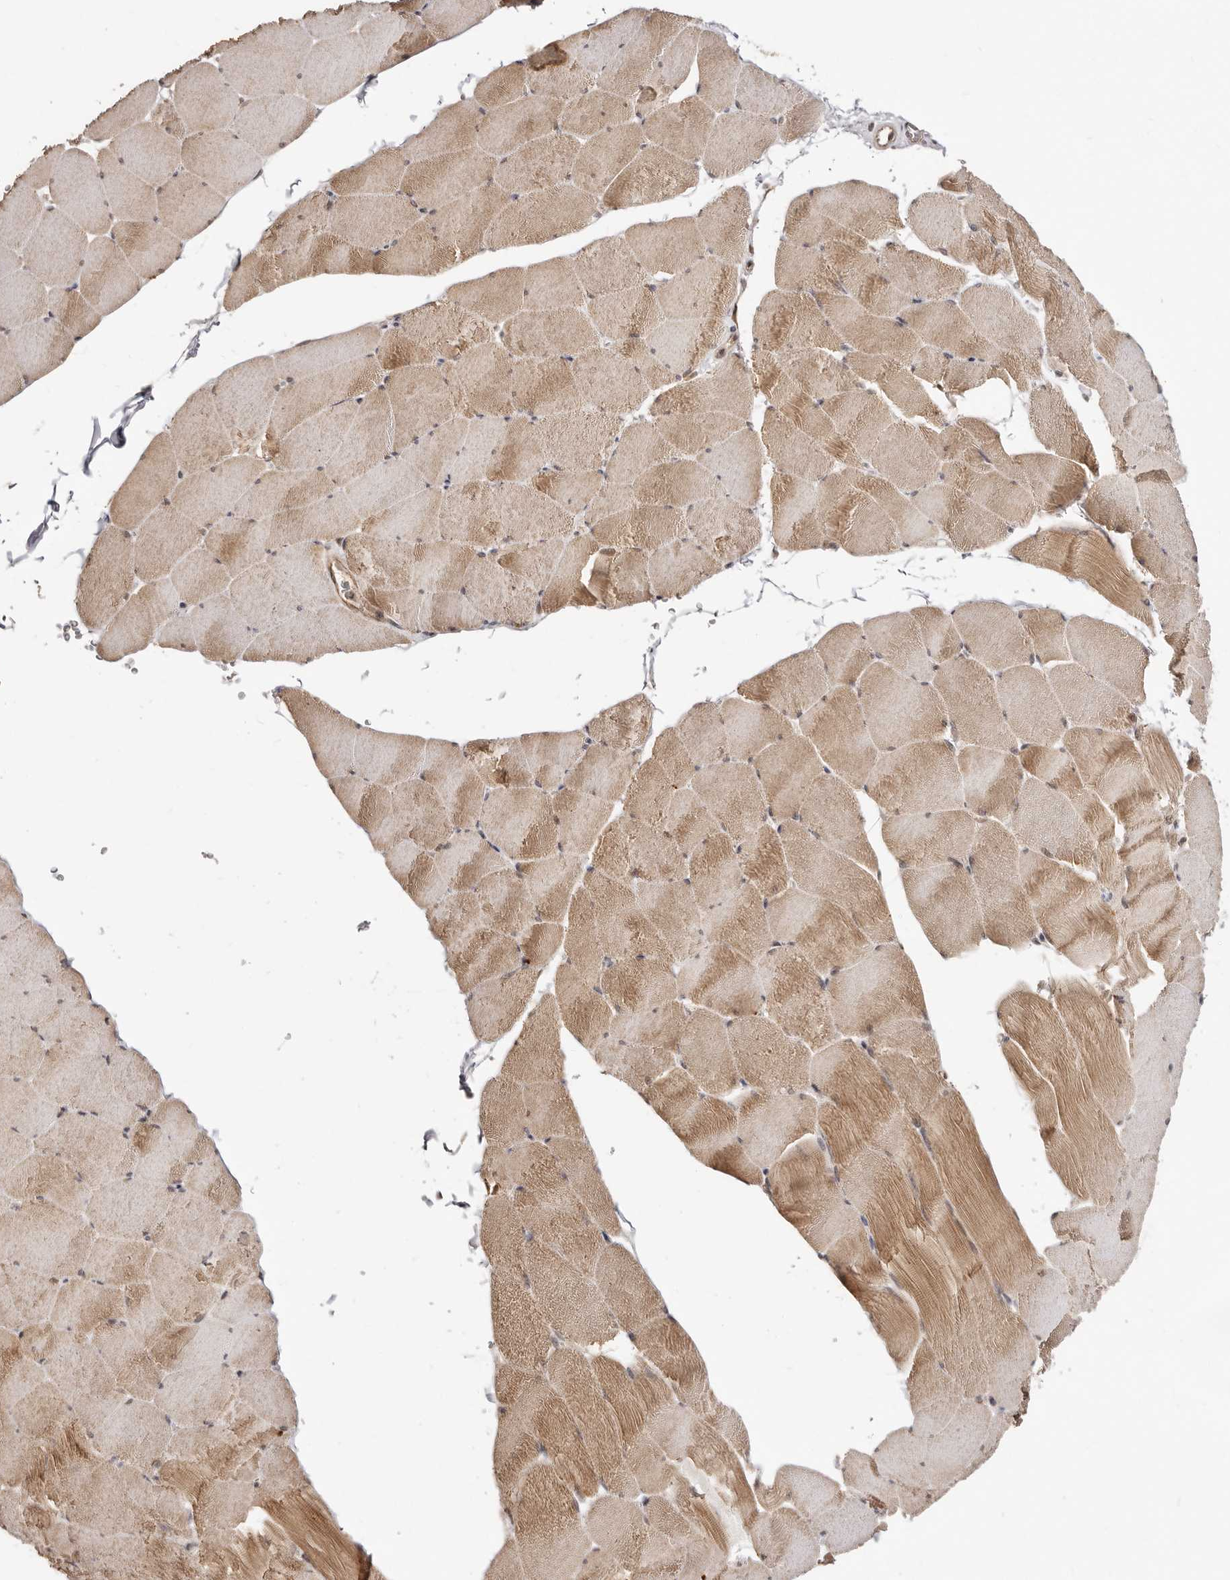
{"staining": {"intensity": "moderate", "quantity": ">75%", "location": "cytoplasmic/membranous"}, "tissue": "skeletal muscle", "cell_type": "Myocytes", "image_type": "normal", "snomed": [{"axis": "morphology", "description": "Normal tissue, NOS"}, {"axis": "topography", "description": "Skeletal muscle"}], "caption": "An IHC photomicrograph of normal tissue is shown. Protein staining in brown shows moderate cytoplasmic/membranous positivity in skeletal muscle within myocytes. The staining is performed using DAB (3,3'-diaminobenzidine) brown chromogen to label protein expression. The nuclei are counter-stained blue using hematoxylin.", "gene": "MED8", "patient": {"sex": "male", "age": 62}}